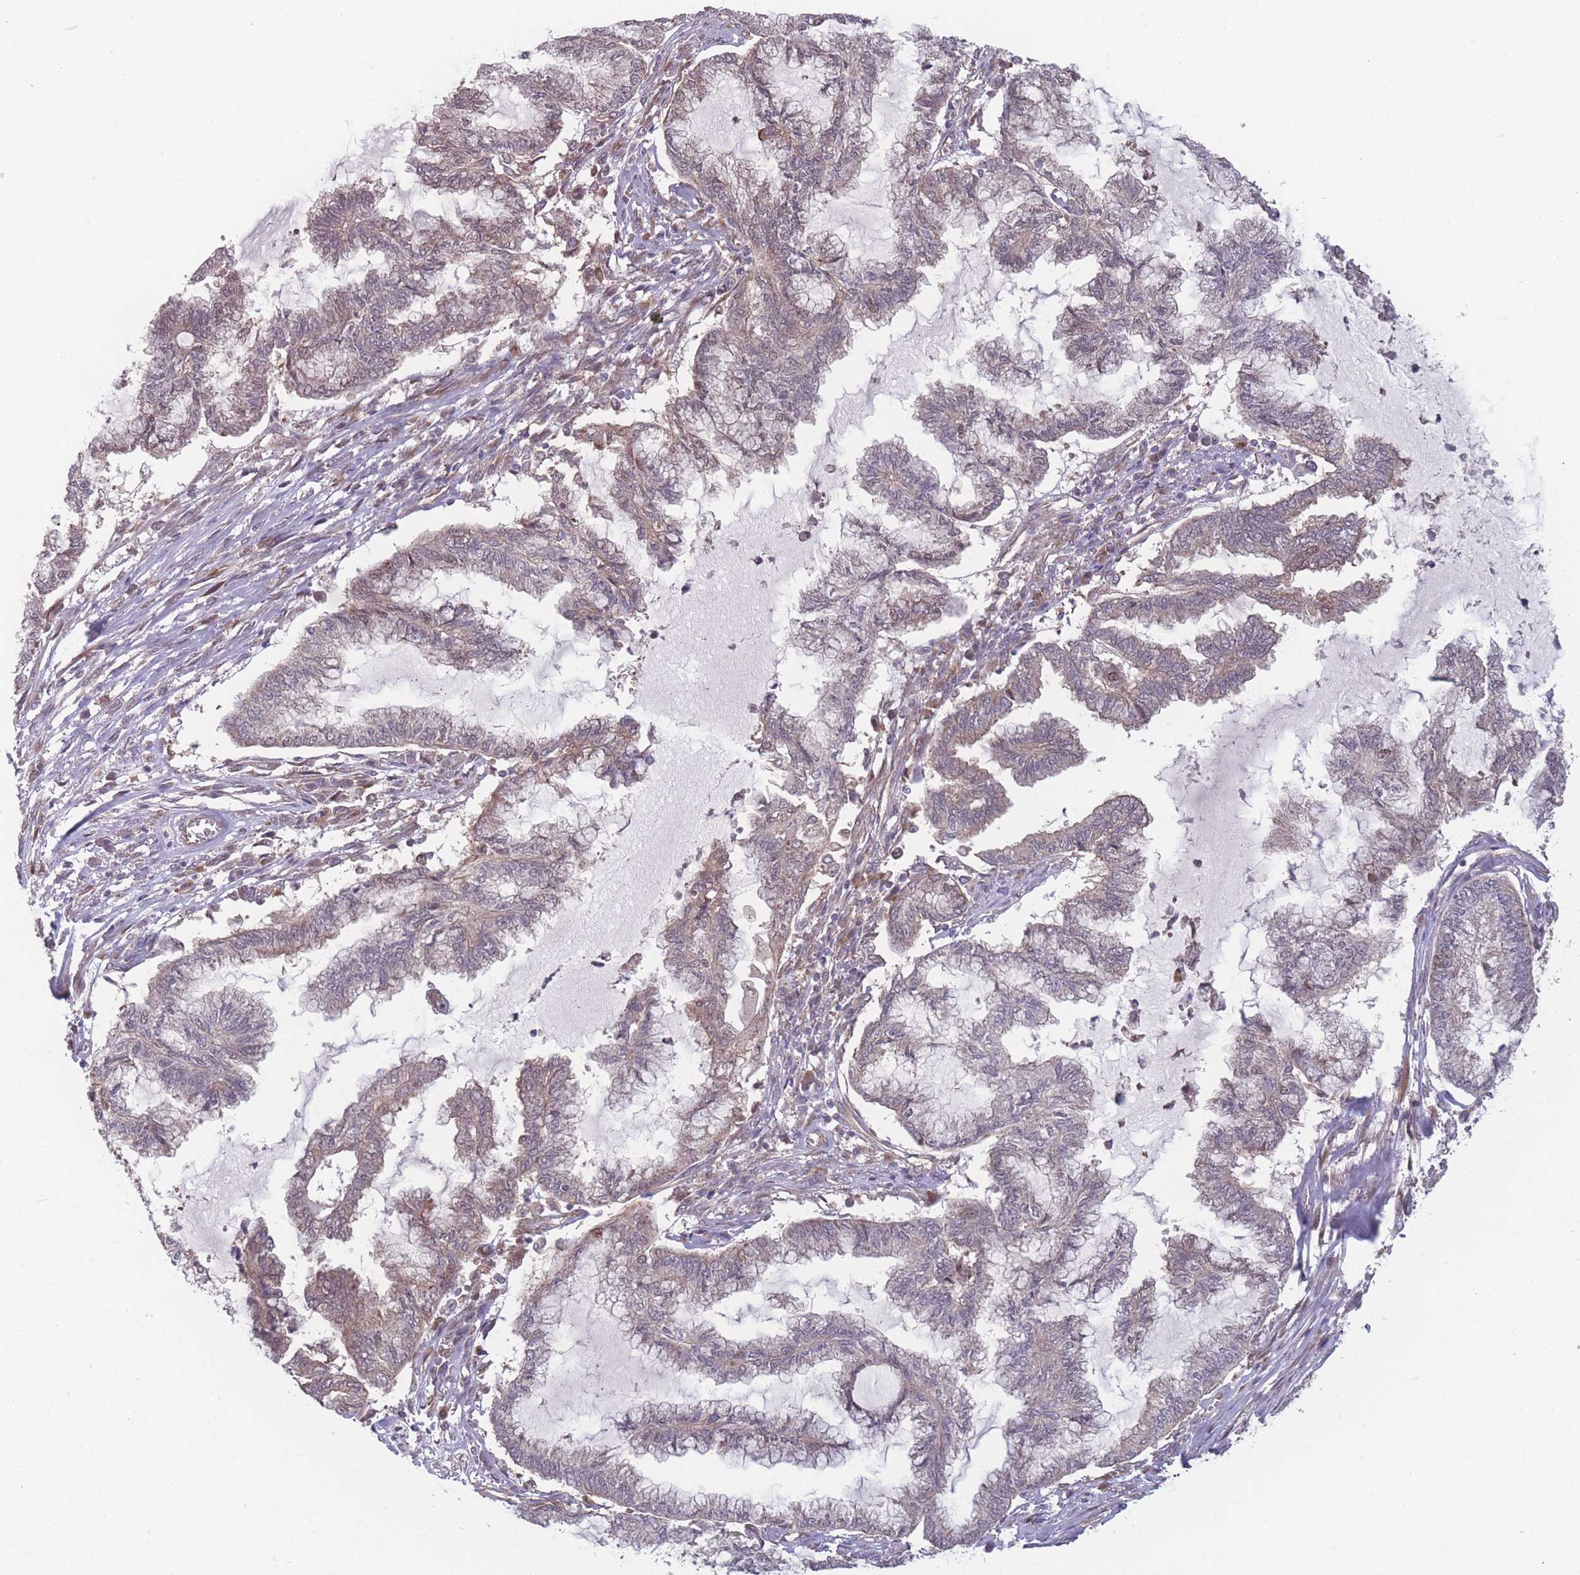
{"staining": {"intensity": "weak", "quantity": ">75%", "location": "cytoplasmic/membranous"}, "tissue": "endometrial cancer", "cell_type": "Tumor cells", "image_type": "cancer", "snomed": [{"axis": "morphology", "description": "Adenocarcinoma, NOS"}, {"axis": "topography", "description": "Endometrium"}], "caption": "An image of human endometrial adenocarcinoma stained for a protein reveals weak cytoplasmic/membranous brown staining in tumor cells.", "gene": "RPS18", "patient": {"sex": "female", "age": 86}}